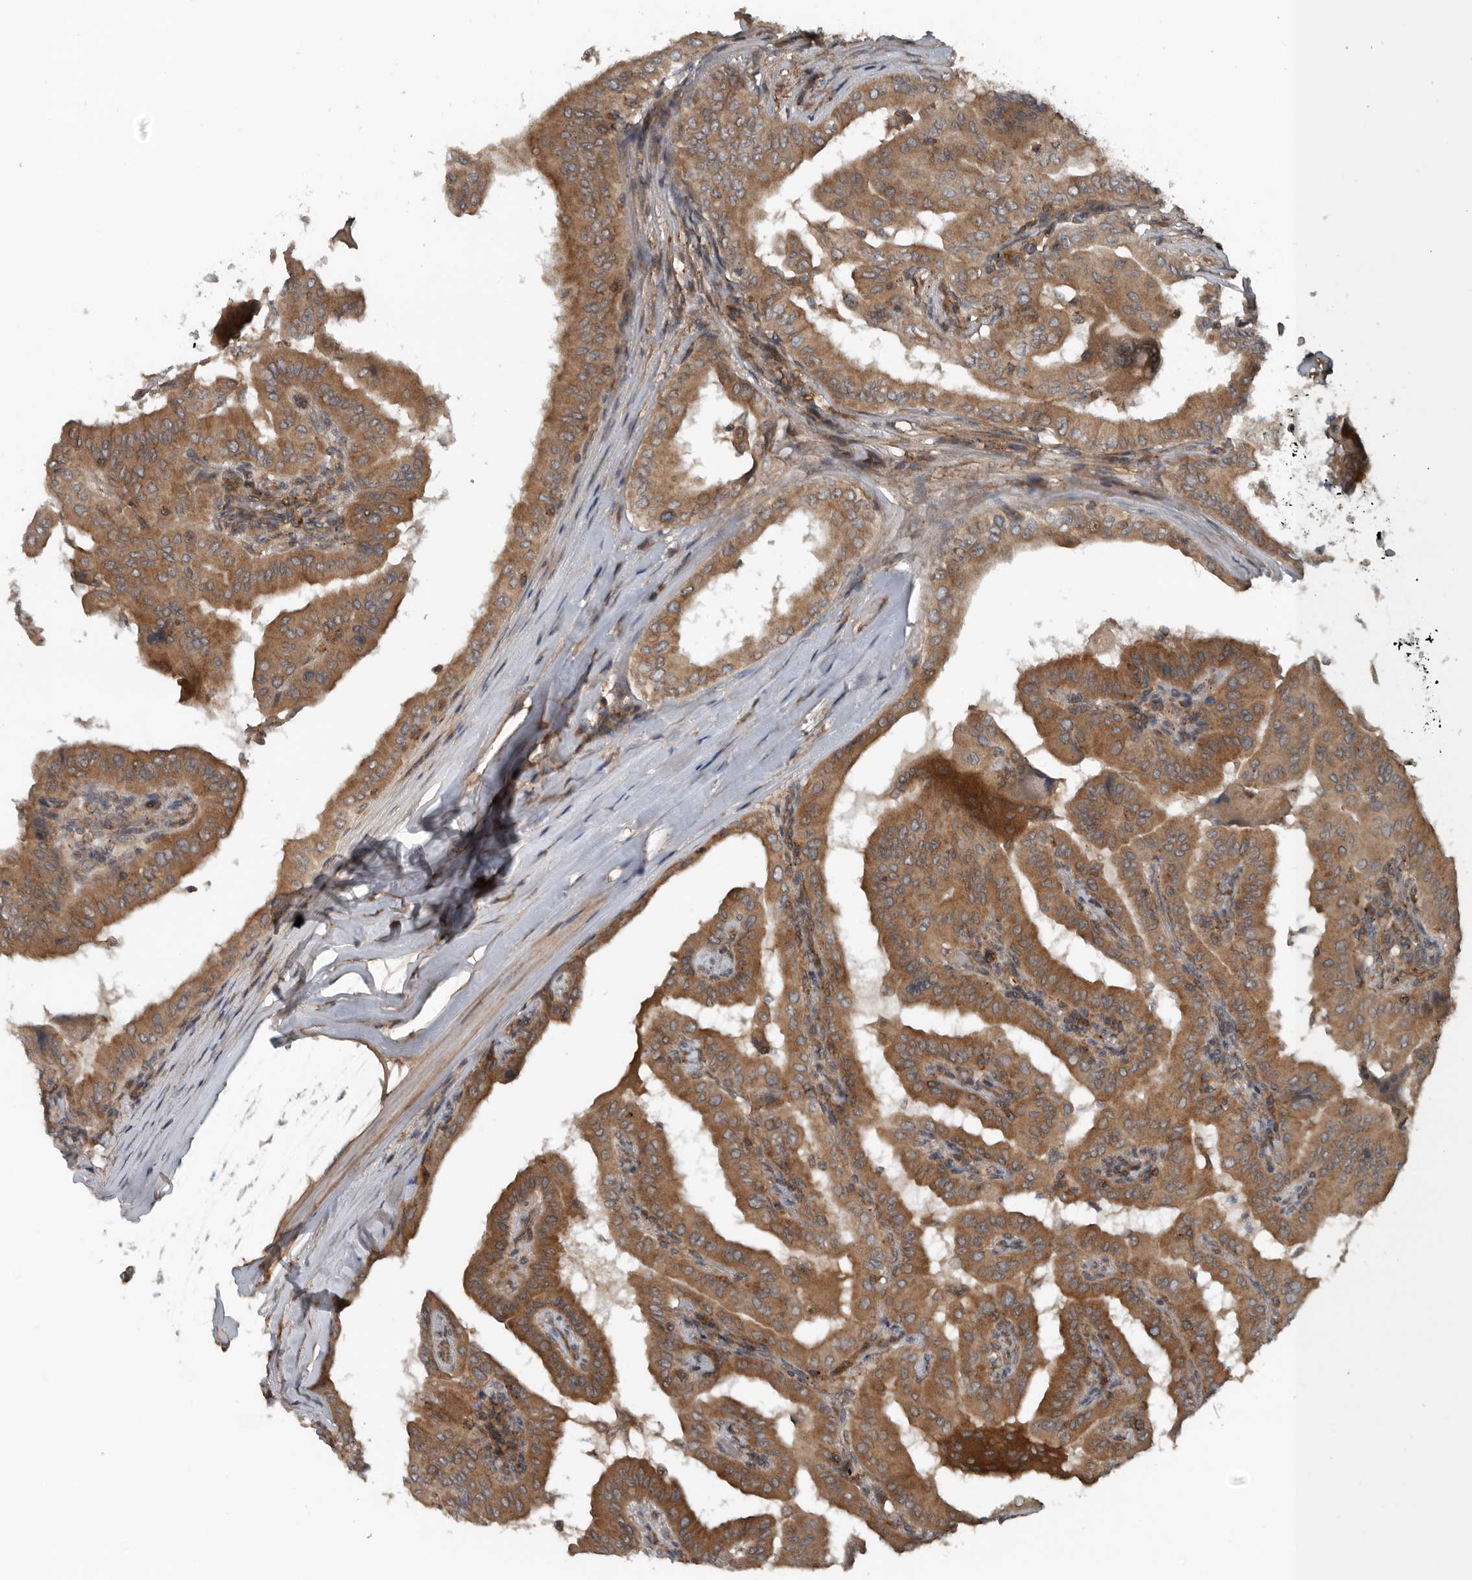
{"staining": {"intensity": "moderate", "quantity": ">75%", "location": "cytoplasmic/membranous"}, "tissue": "thyroid cancer", "cell_type": "Tumor cells", "image_type": "cancer", "snomed": [{"axis": "morphology", "description": "Papillary adenocarcinoma, NOS"}, {"axis": "topography", "description": "Thyroid gland"}], "caption": "Moderate cytoplasmic/membranous protein expression is appreciated in about >75% of tumor cells in thyroid papillary adenocarcinoma. Nuclei are stained in blue.", "gene": "AMFR", "patient": {"sex": "male", "age": 33}}